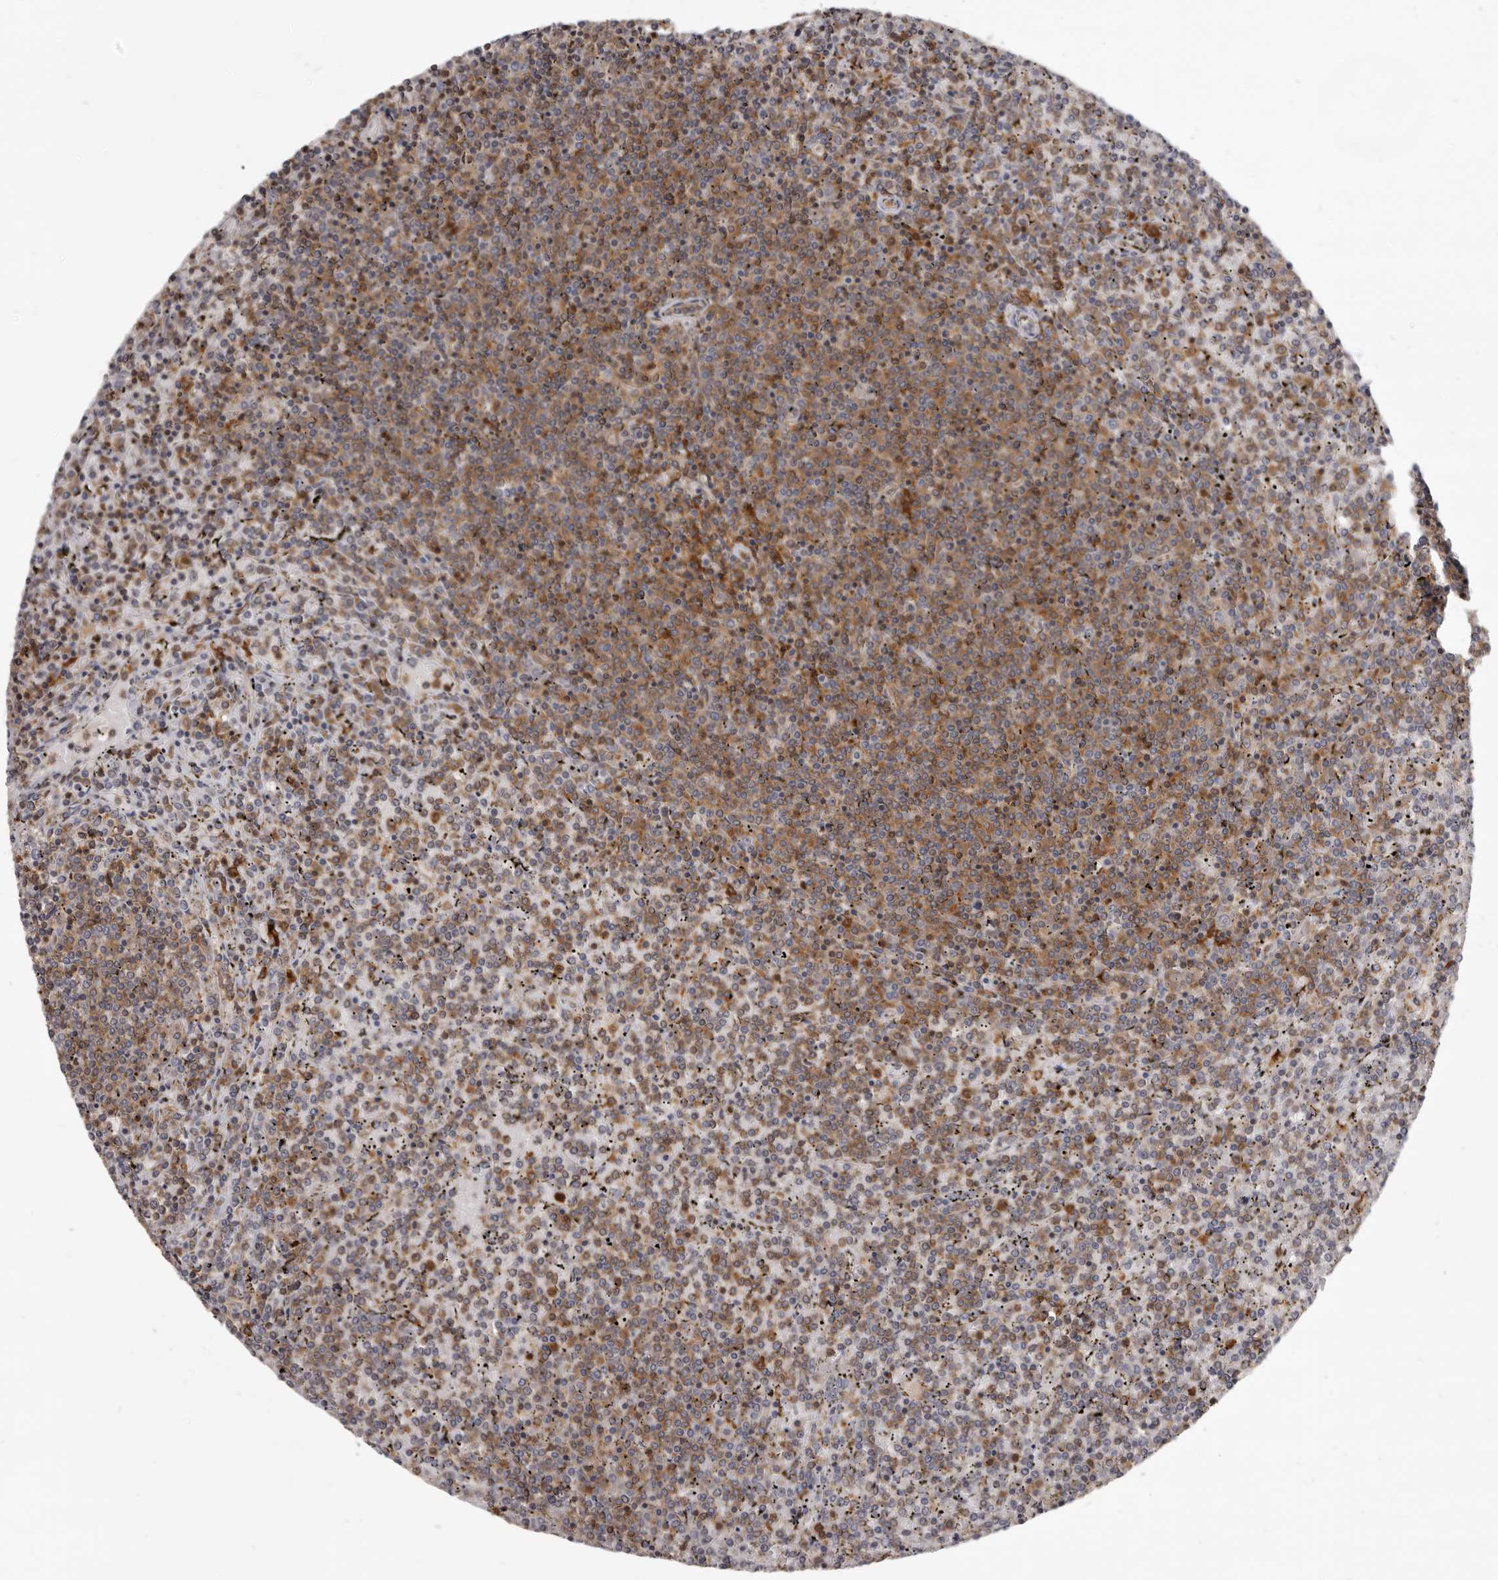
{"staining": {"intensity": "moderate", "quantity": ">75%", "location": "cytoplasmic/membranous"}, "tissue": "lymphoma", "cell_type": "Tumor cells", "image_type": "cancer", "snomed": [{"axis": "morphology", "description": "Malignant lymphoma, non-Hodgkin's type, Low grade"}, {"axis": "topography", "description": "Spleen"}], "caption": "Lymphoma was stained to show a protein in brown. There is medium levels of moderate cytoplasmic/membranous expression in about >75% of tumor cells. The staining was performed using DAB (3,3'-diaminobenzidine) to visualize the protein expression in brown, while the nuclei were stained in blue with hematoxylin (Magnification: 20x).", "gene": "CBL", "patient": {"sex": "female", "age": 19}}